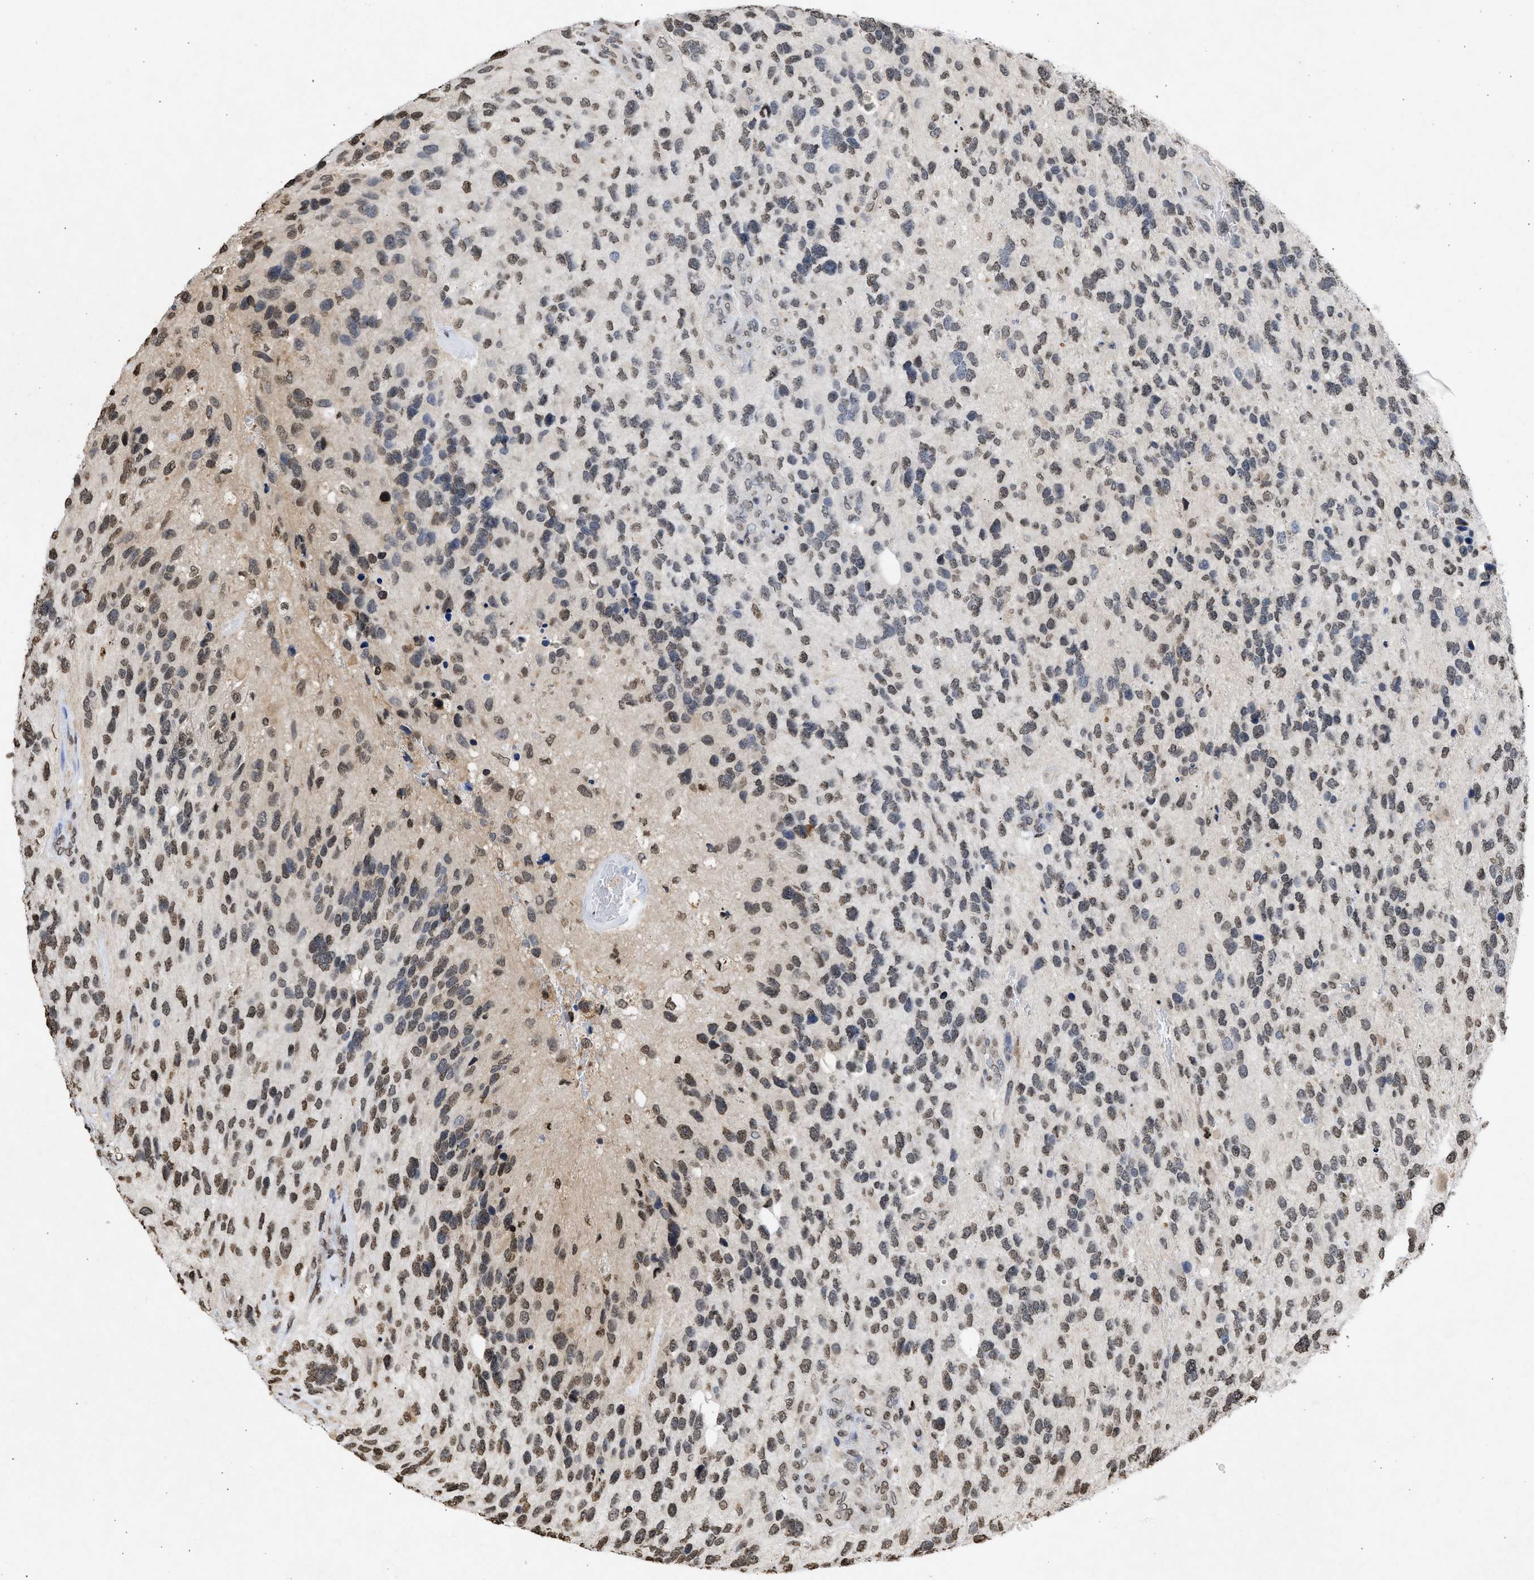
{"staining": {"intensity": "moderate", "quantity": "25%-75%", "location": "nuclear"}, "tissue": "glioma", "cell_type": "Tumor cells", "image_type": "cancer", "snomed": [{"axis": "morphology", "description": "Glioma, malignant, High grade"}, {"axis": "topography", "description": "Brain"}], "caption": "Protein positivity by immunohistochemistry (IHC) demonstrates moderate nuclear positivity in about 25%-75% of tumor cells in glioma.", "gene": "NUP35", "patient": {"sex": "female", "age": 58}}